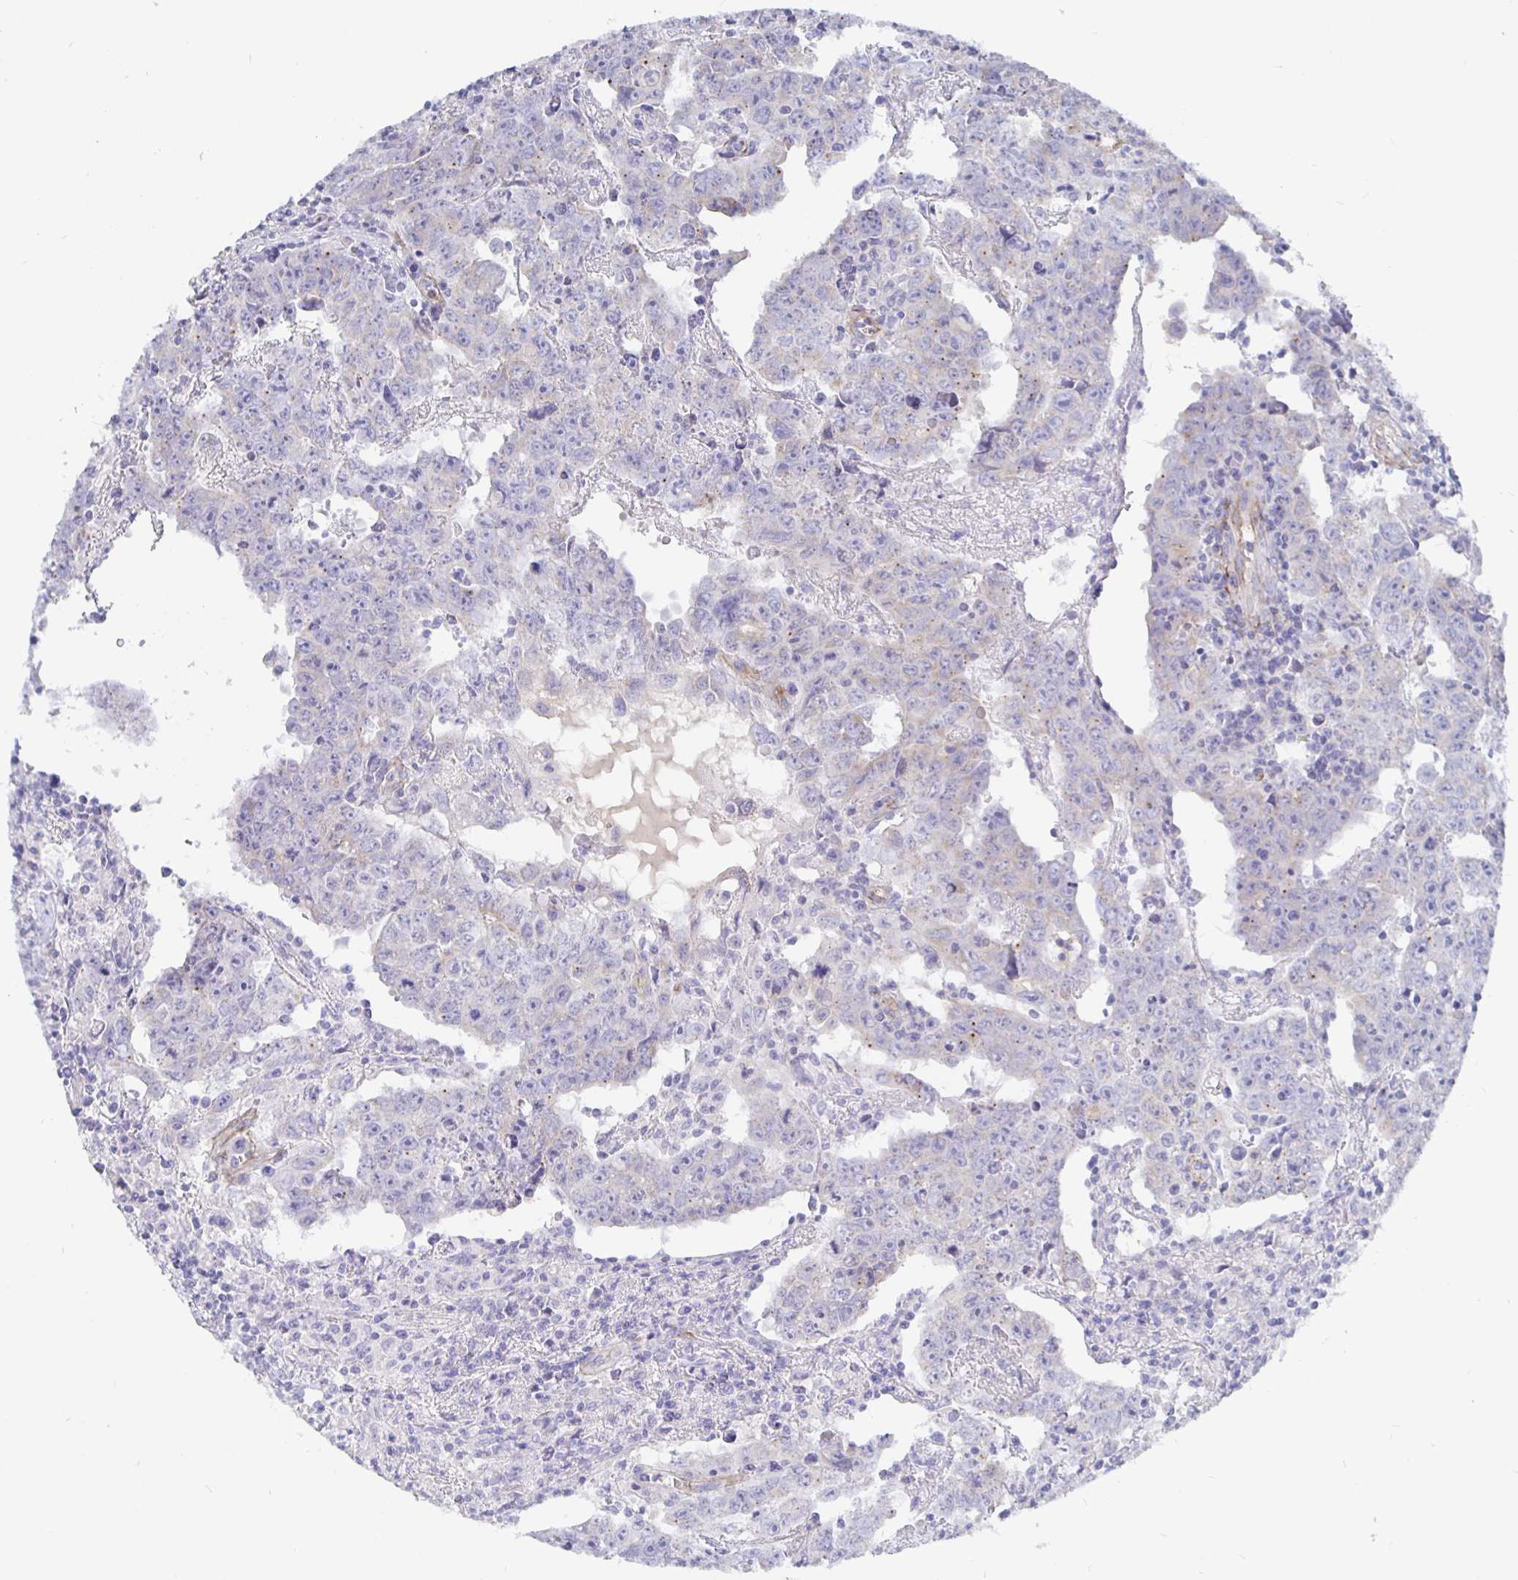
{"staining": {"intensity": "negative", "quantity": "none", "location": "none"}, "tissue": "testis cancer", "cell_type": "Tumor cells", "image_type": "cancer", "snomed": [{"axis": "morphology", "description": "Carcinoma, Embryonal, NOS"}, {"axis": "topography", "description": "Testis"}], "caption": "This is a image of immunohistochemistry (IHC) staining of testis cancer, which shows no staining in tumor cells. Brightfield microscopy of immunohistochemistry (IHC) stained with DAB (brown) and hematoxylin (blue), captured at high magnification.", "gene": "COX16", "patient": {"sex": "male", "age": 22}}